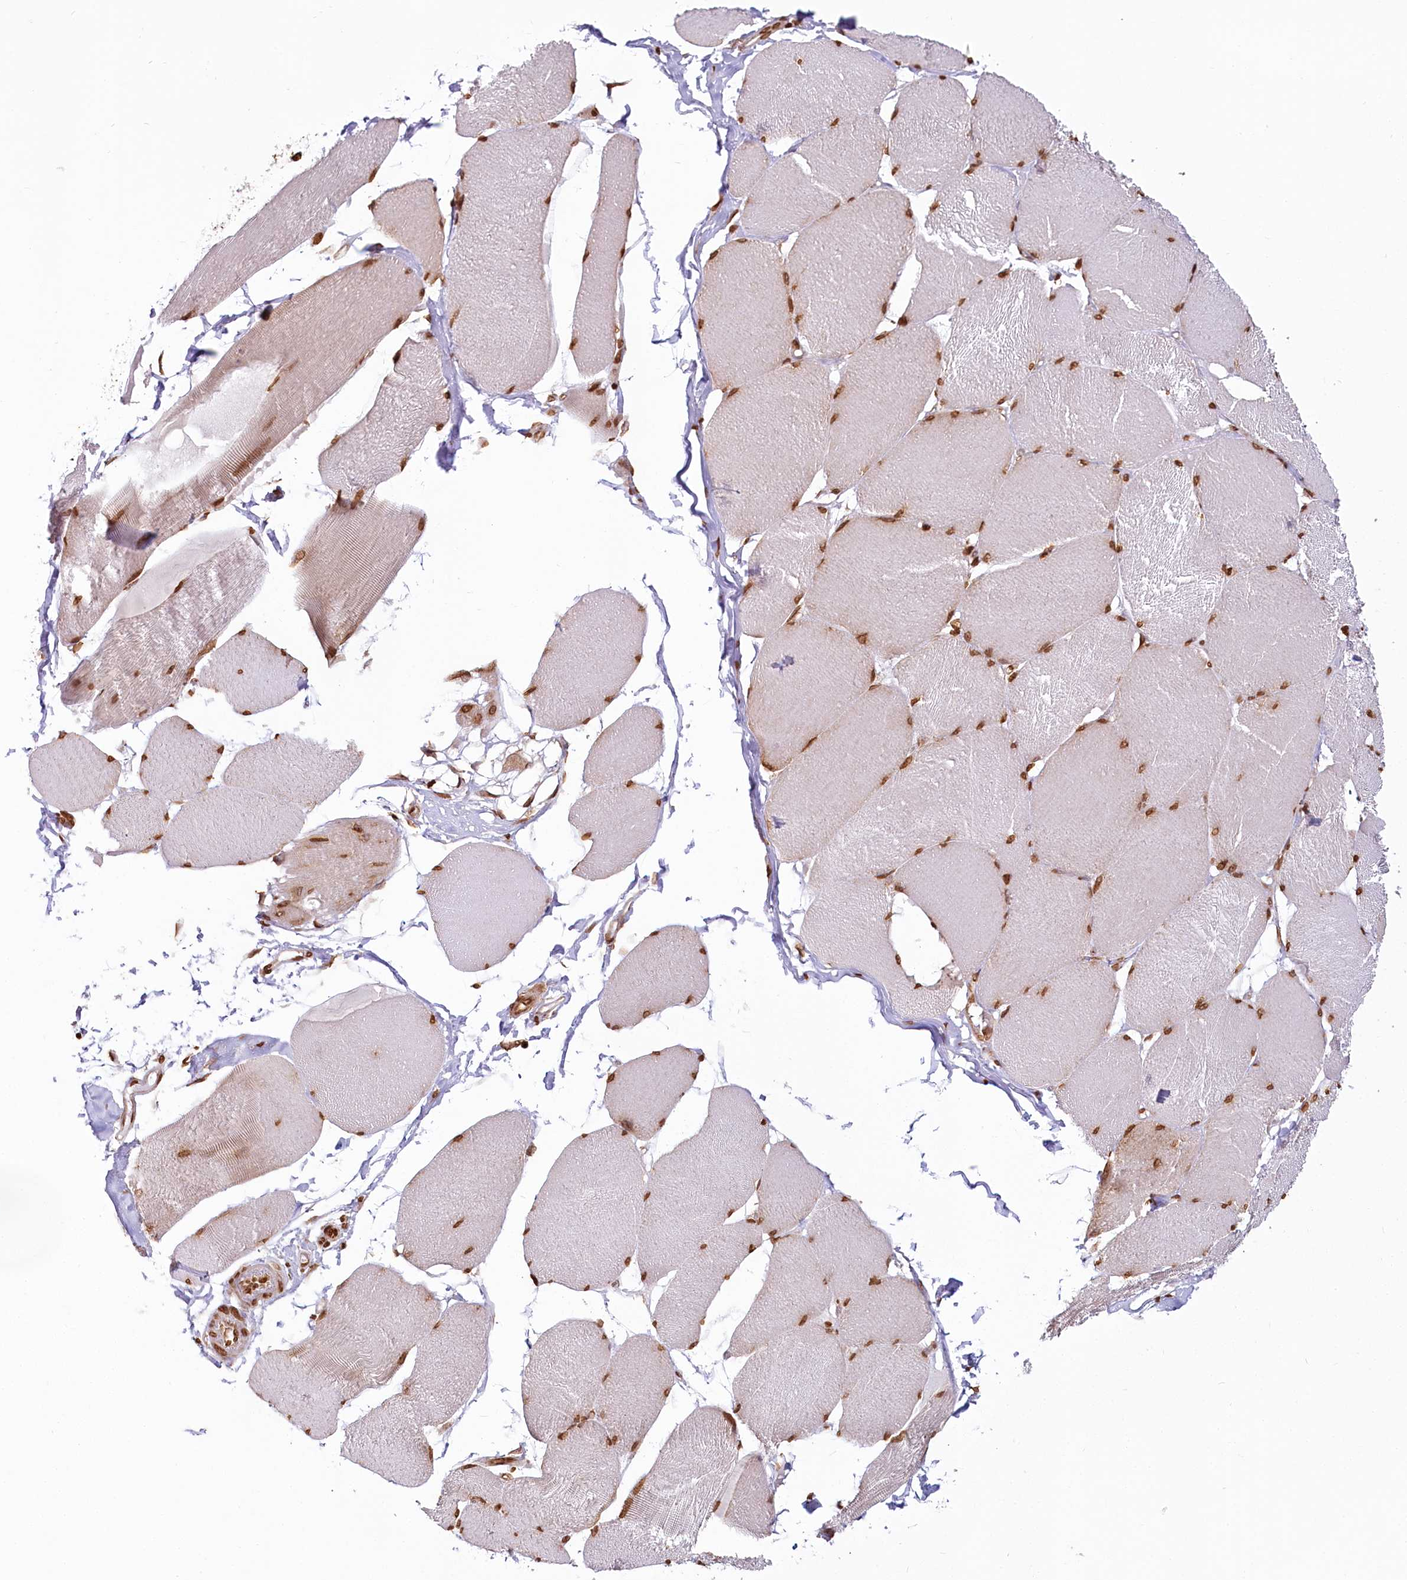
{"staining": {"intensity": "moderate", "quantity": ">75%", "location": "nuclear"}, "tissue": "skeletal muscle", "cell_type": "Myocytes", "image_type": "normal", "snomed": [{"axis": "morphology", "description": "Normal tissue, NOS"}, {"axis": "topography", "description": "Skin"}, {"axis": "topography", "description": "Skeletal muscle"}], "caption": "Protein analysis of benign skeletal muscle reveals moderate nuclear staining in about >75% of myocytes.", "gene": "FAM13A", "patient": {"sex": "male", "age": 83}}